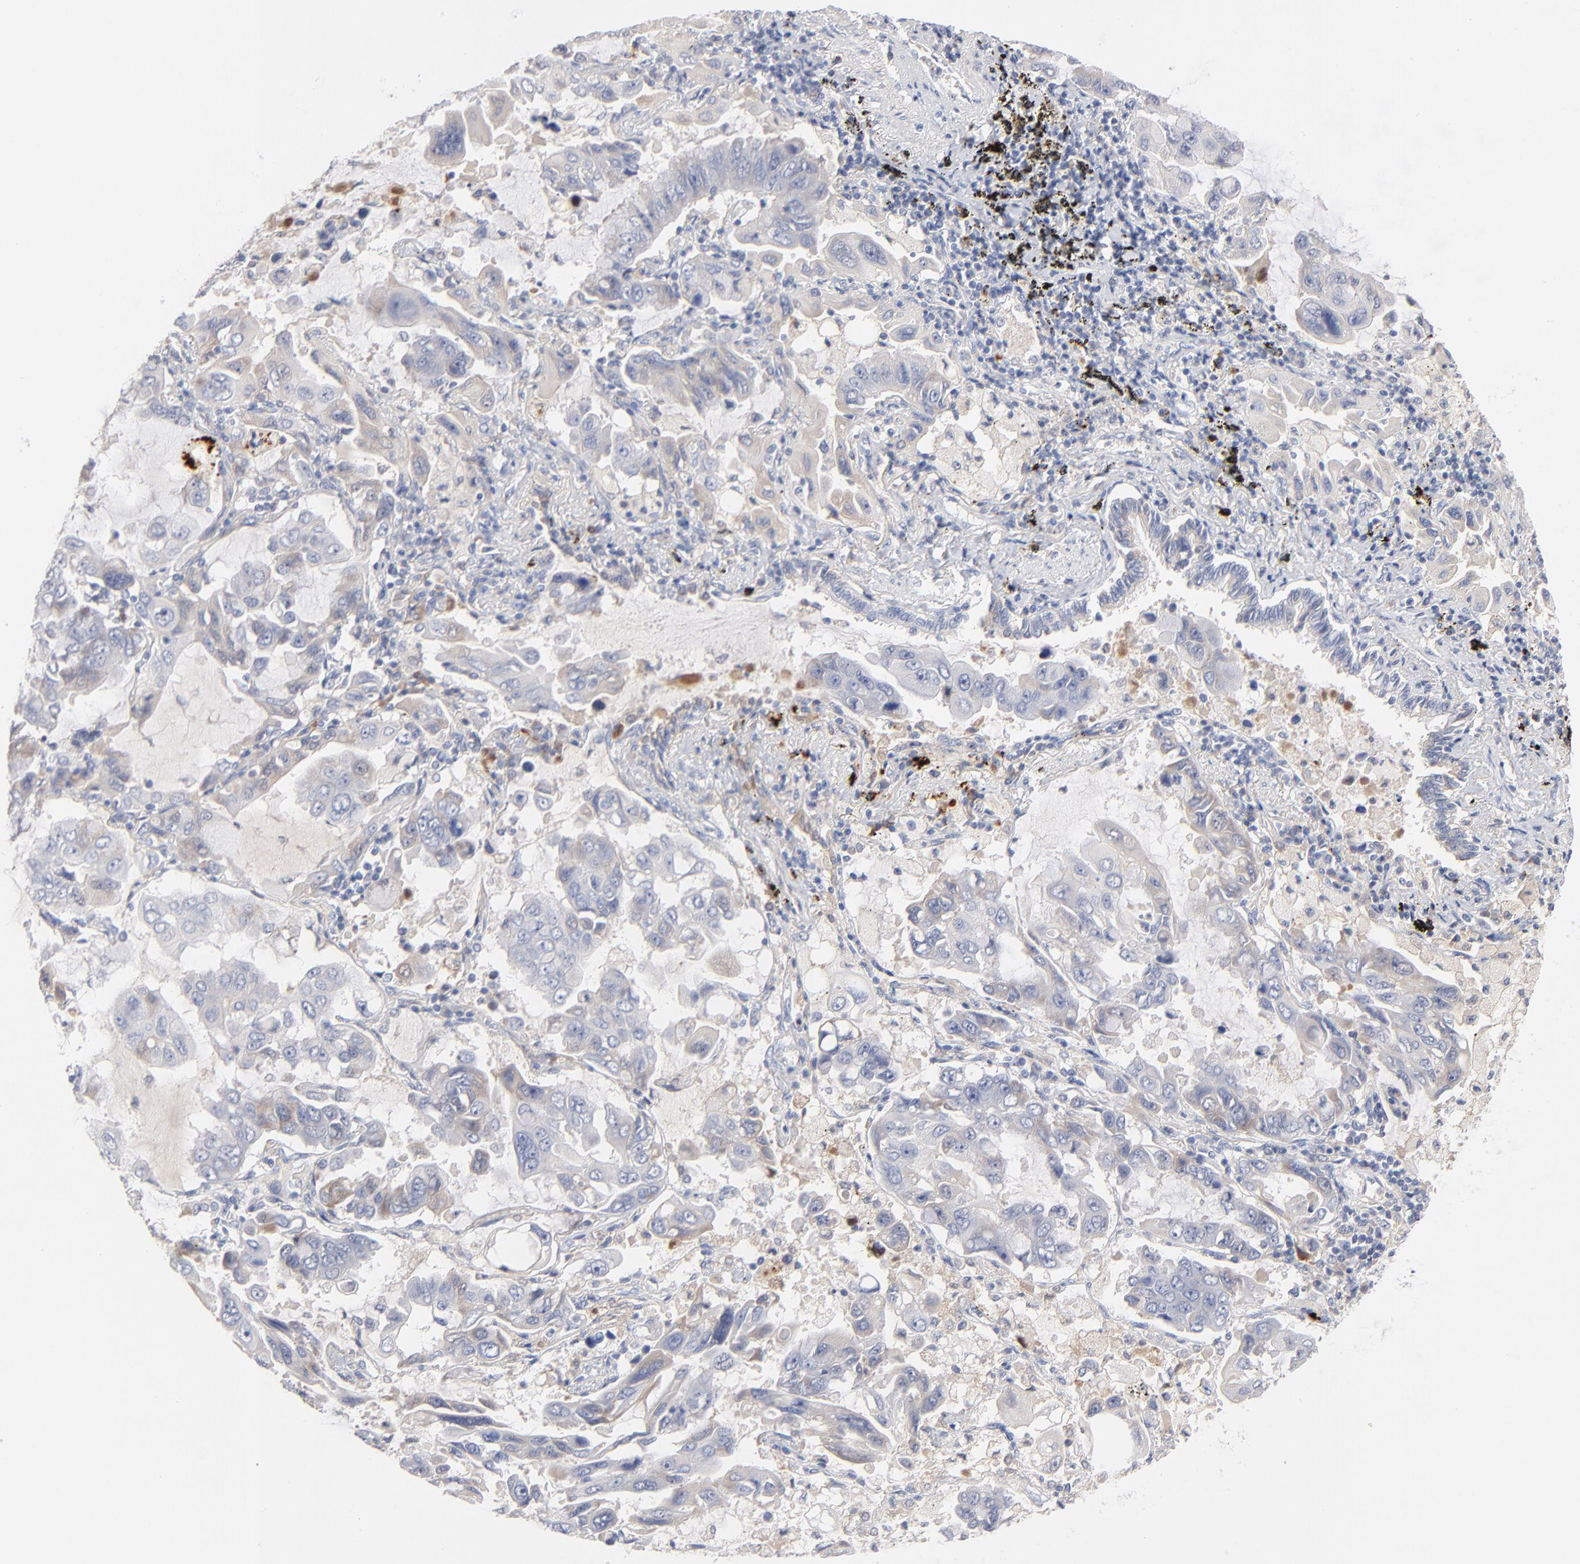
{"staining": {"intensity": "negative", "quantity": "none", "location": "none"}, "tissue": "lung cancer", "cell_type": "Tumor cells", "image_type": "cancer", "snomed": [{"axis": "morphology", "description": "Adenocarcinoma, NOS"}, {"axis": "topography", "description": "Lung"}], "caption": "A photomicrograph of human adenocarcinoma (lung) is negative for staining in tumor cells. (Immunohistochemistry (ihc), brightfield microscopy, high magnification).", "gene": "F12", "patient": {"sex": "male", "age": 64}}